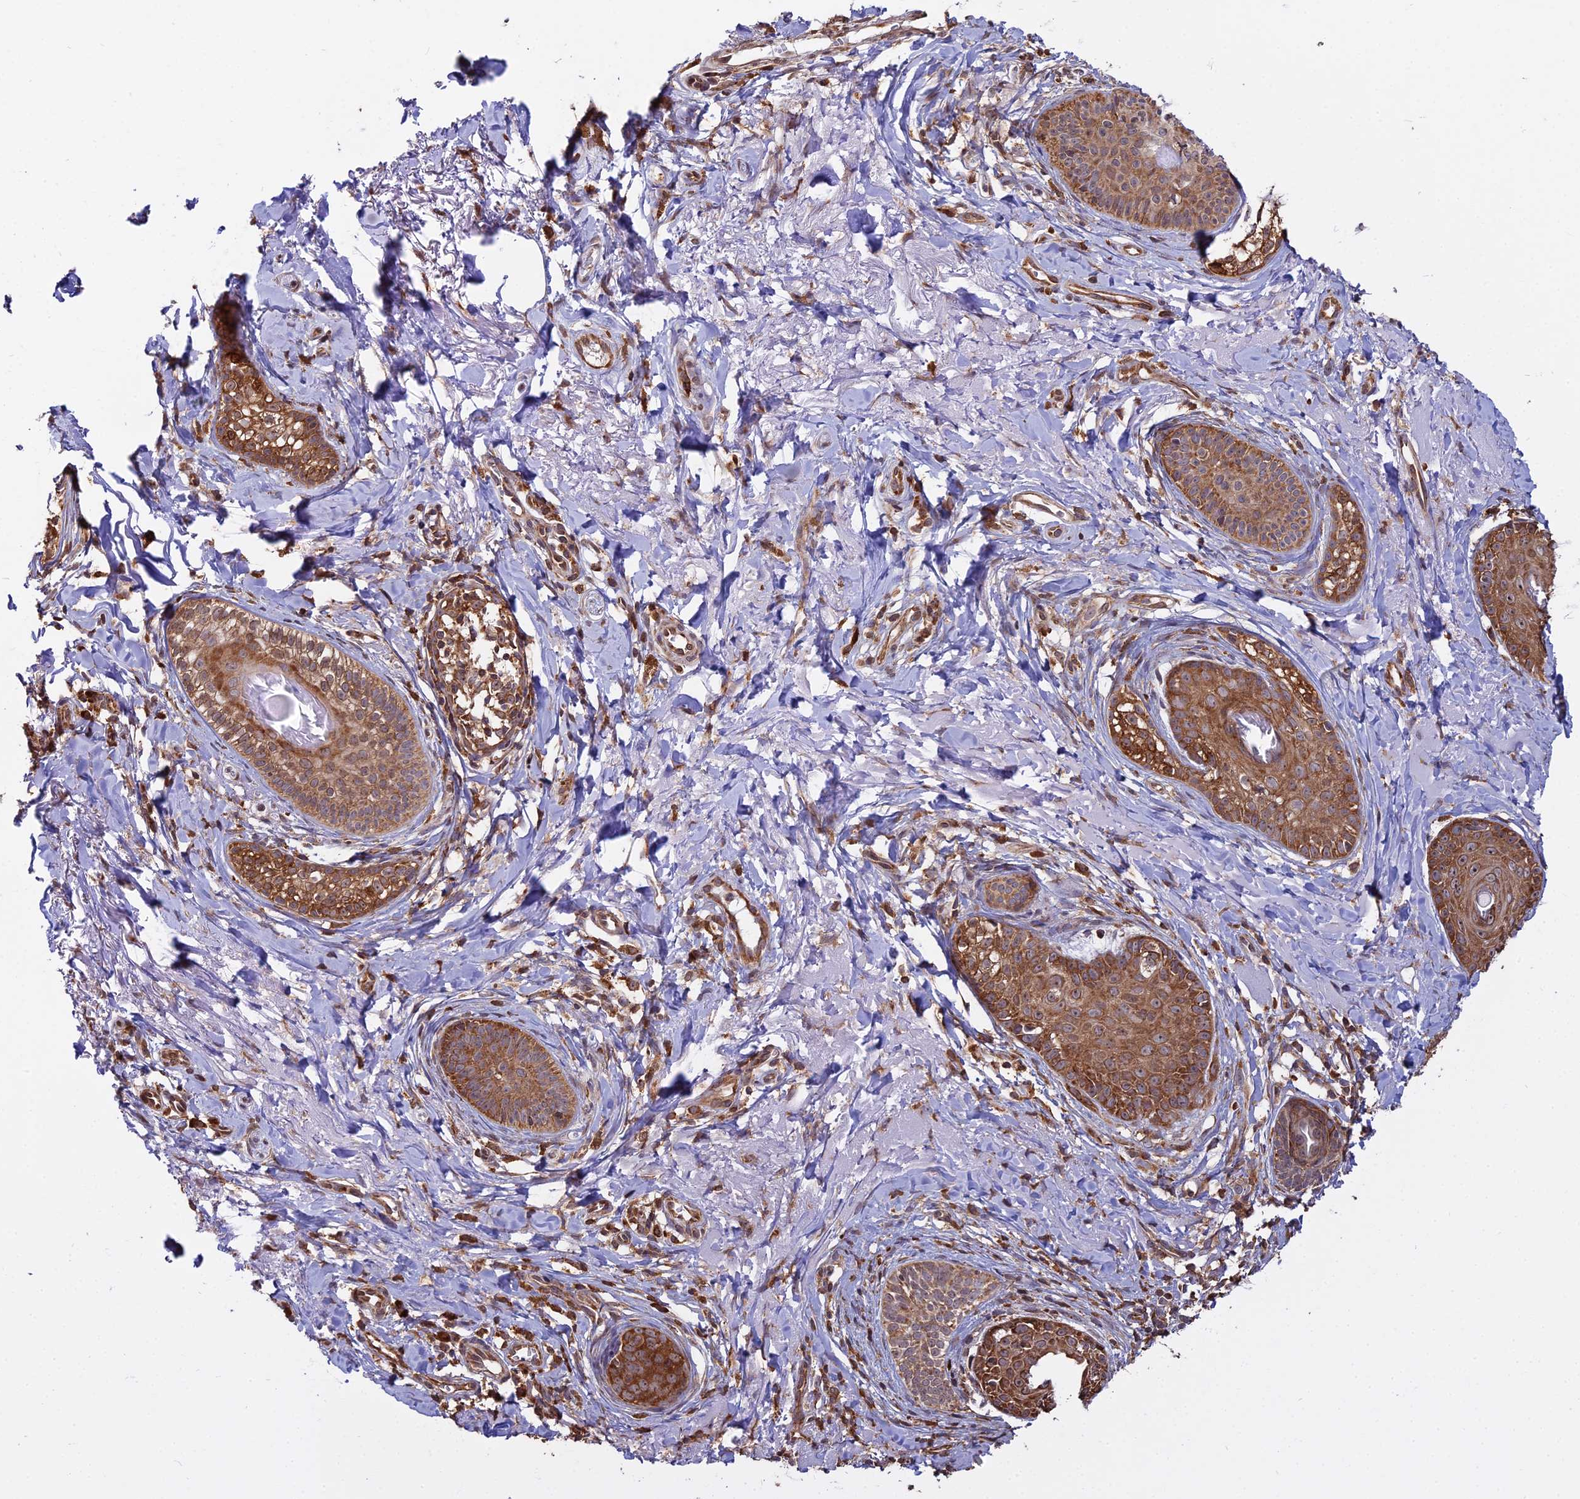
{"staining": {"intensity": "moderate", "quantity": ">75%", "location": "cytoplasmic/membranous"}, "tissue": "skin cancer", "cell_type": "Tumor cells", "image_type": "cancer", "snomed": [{"axis": "morphology", "description": "Basal cell carcinoma"}, {"axis": "topography", "description": "Skin"}], "caption": "This image shows immunohistochemistry staining of skin cancer (basal cell carcinoma), with medium moderate cytoplasmic/membranous positivity in about >75% of tumor cells.", "gene": "RPL26", "patient": {"sex": "female", "age": 76}}